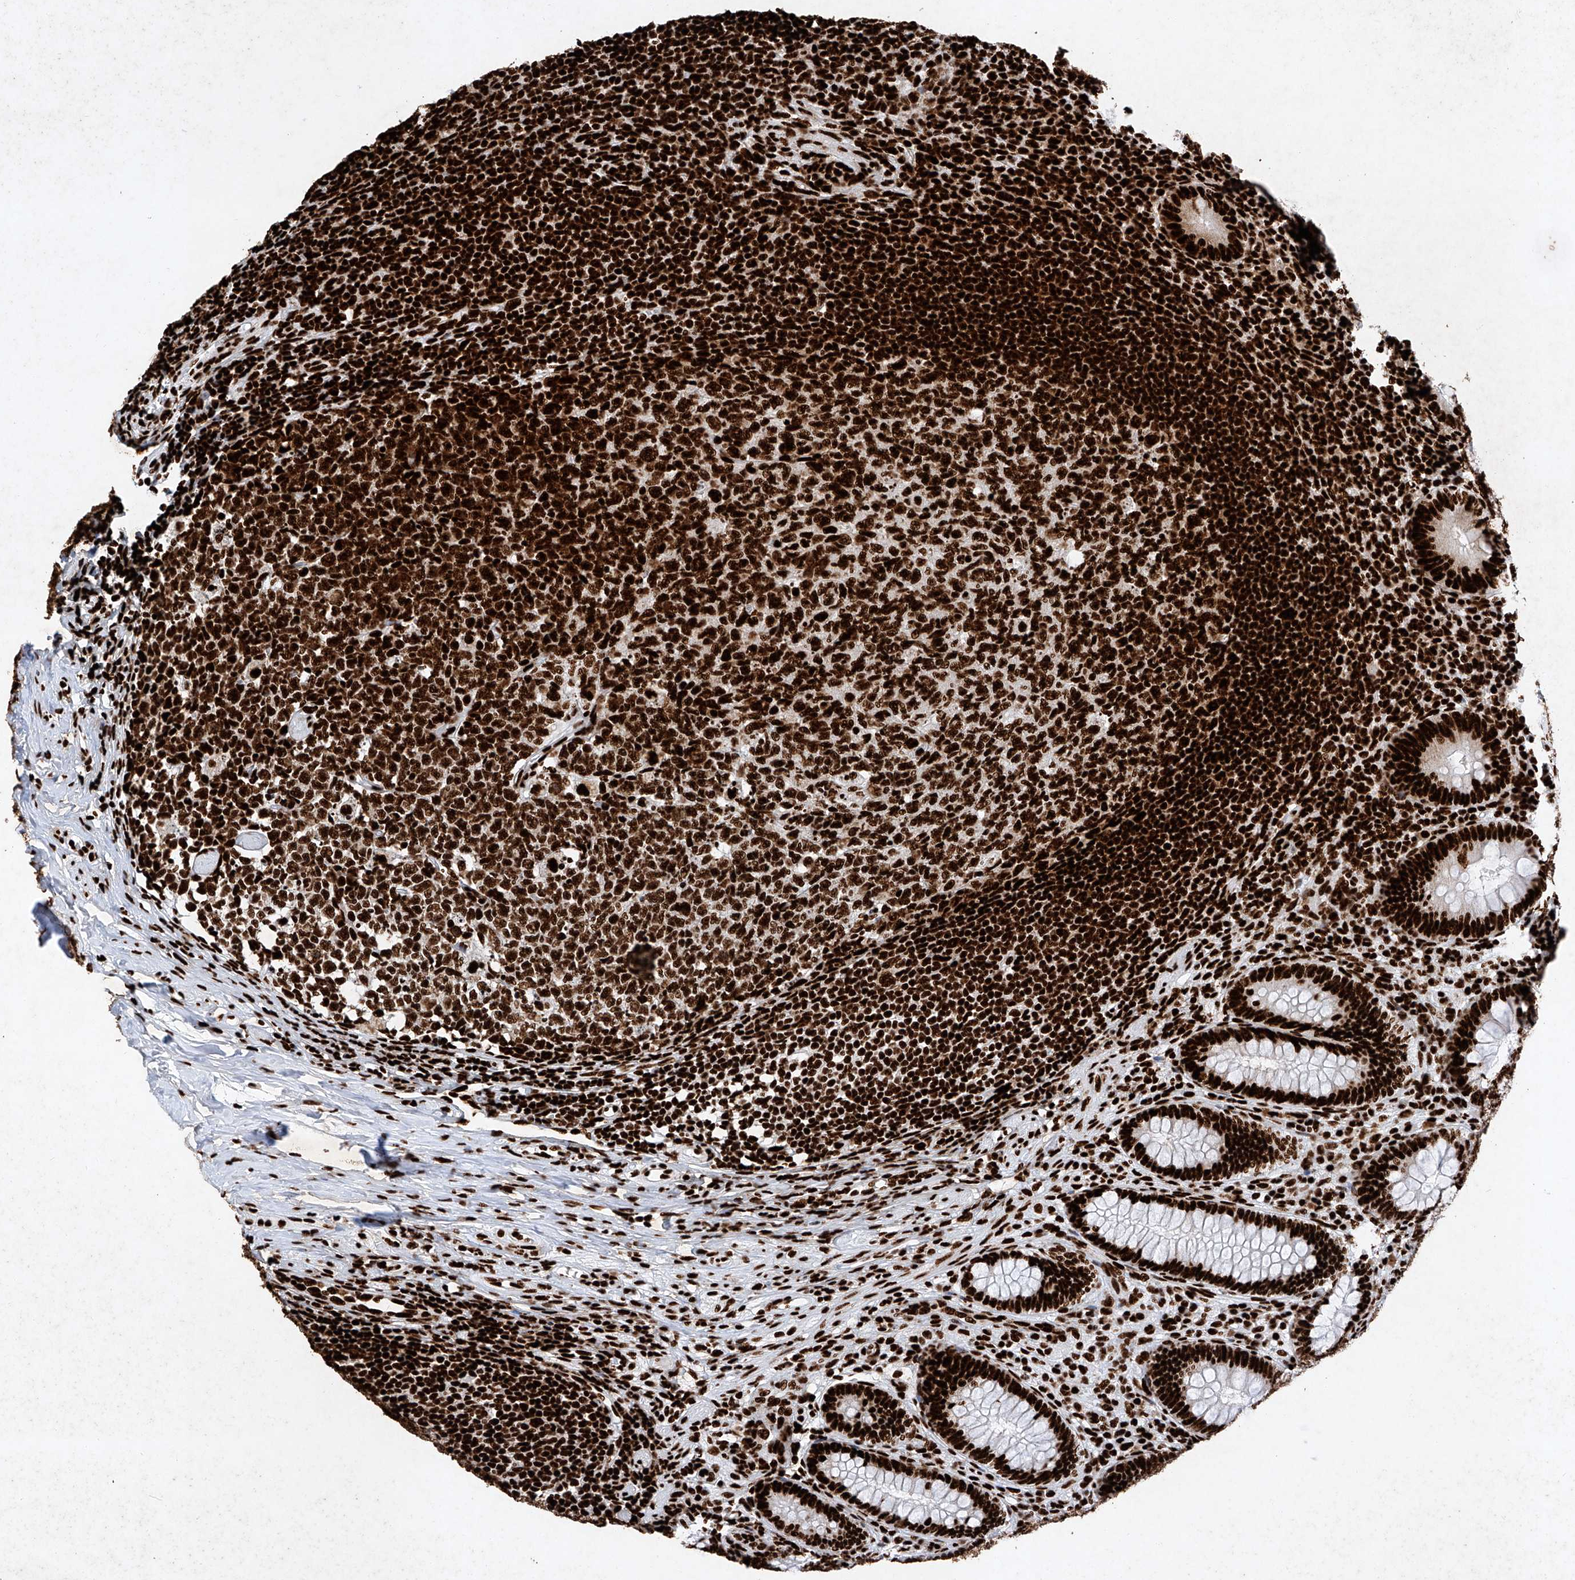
{"staining": {"intensity": "strong", "quantity": ">75%", "location": "nuclear"}, "tissue": "appendix", "cell_type": "Glandular cells", "image_type": "normal", "snomed": [{"axis": "morphology", "description": "Normal tissue, NOS"}, {"axis": "topography", "description": "Appendix"}], "caption": "Appendix stained with immunohistochemistry (IHC) shows strong nuclear expression in about >75% of glandular cells. Using DAB (brown) and hematoxylin (blue) stains, captured at high magnification using brightfield microscopy.", "gene": "SRSF6", "patient": {"sex": "male", "age": 14}}